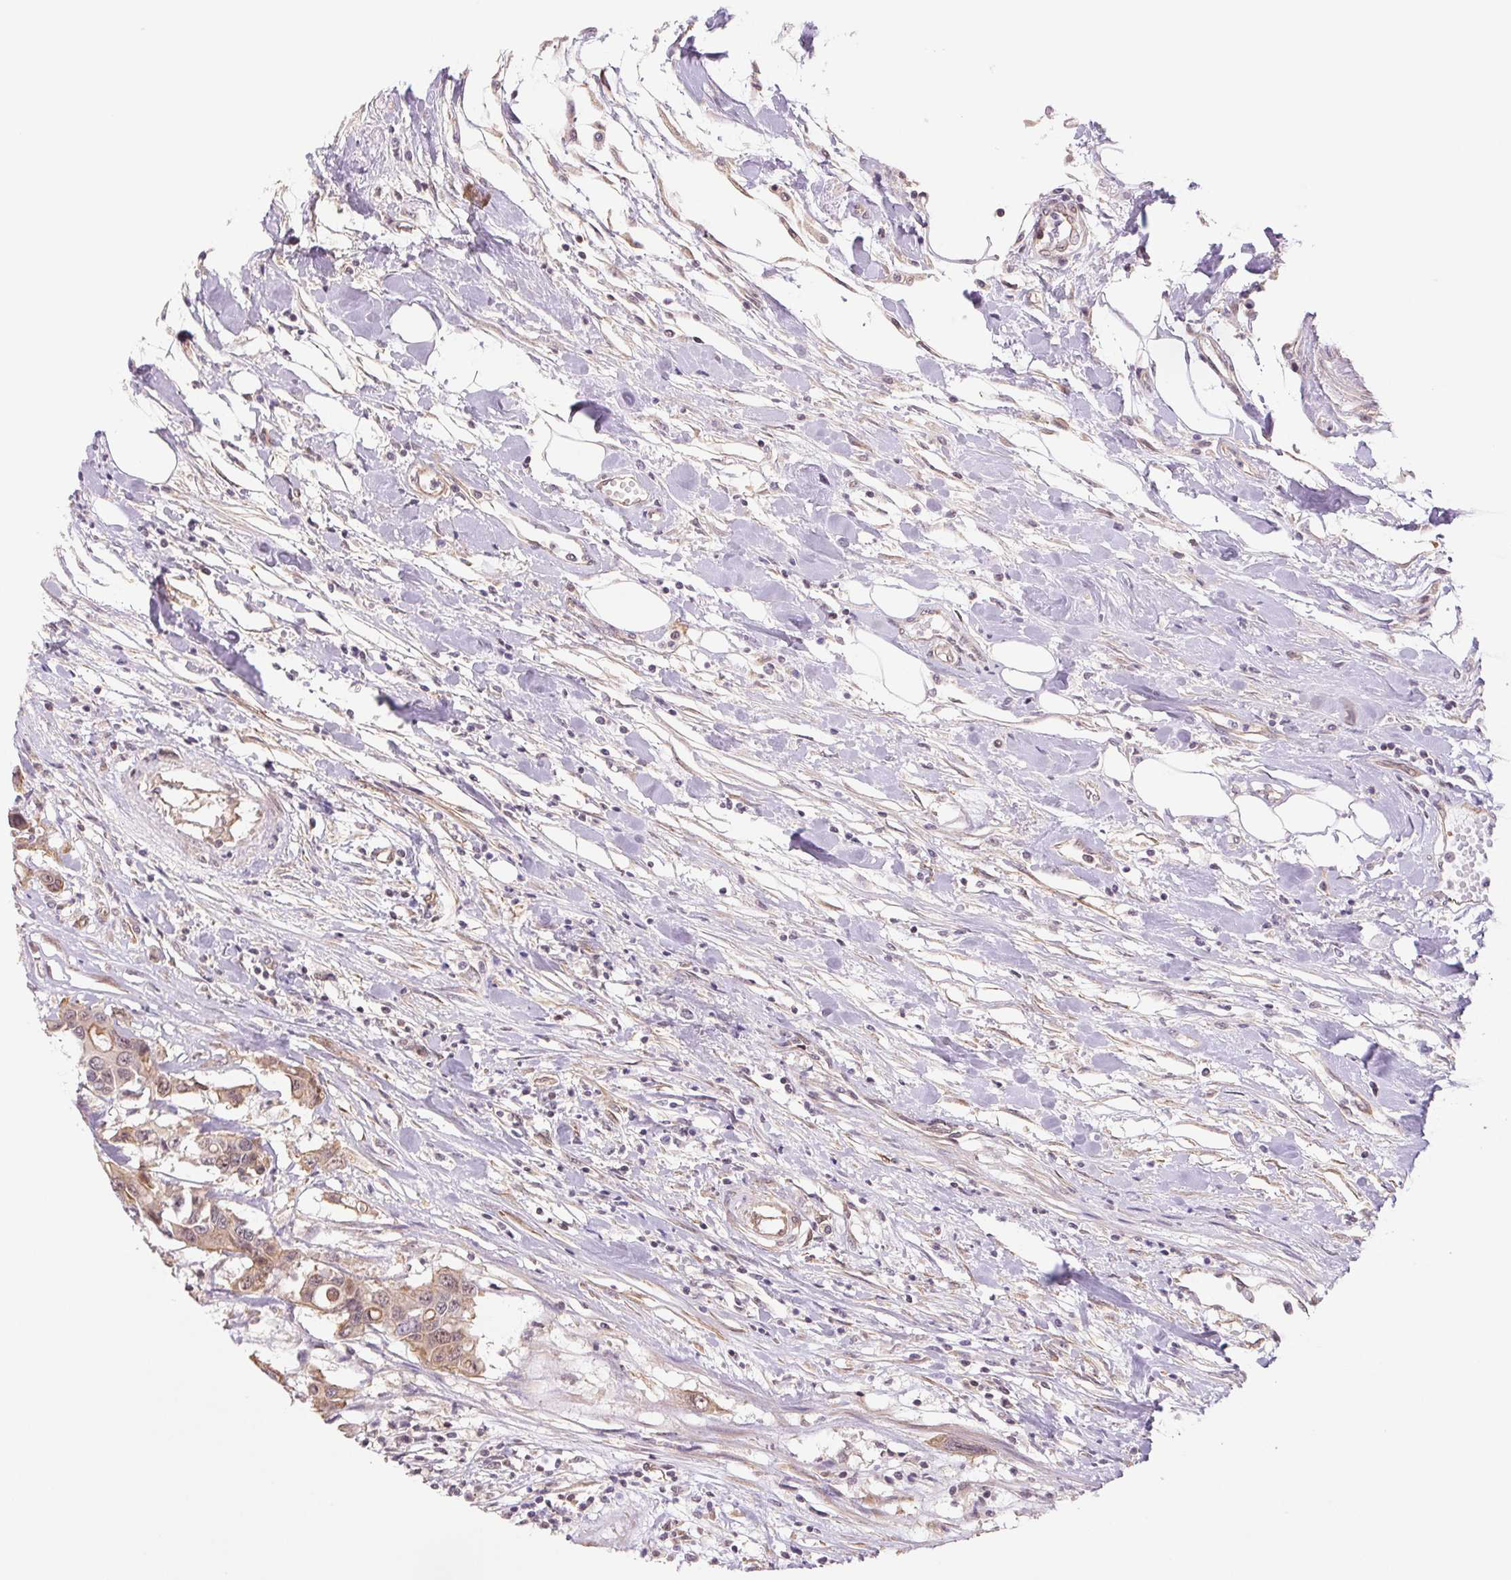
{"staining": {"intensity": "moderate", "quantity": ">75%", "location": "cytoplasmic/membranous,nuclear"}, "tissue": "colorectal cancer", "cell_type": "Tumor cells", "image_type": "cancer", "snomed": [{"axis": "morphology", "description": "Adenocarcinoma, NOS"}, {"axis": "topography", "description": "Colon"}], "caption": "Human colorectal cancer (adenocarcinoma) stained with a brown dye reveals moderate cytoplasmic/membranous and nuclear positive staining in approximately >75% of tumor cells.", "gene": "CWC25", "patient": {"sex": "male", "age": 77}}